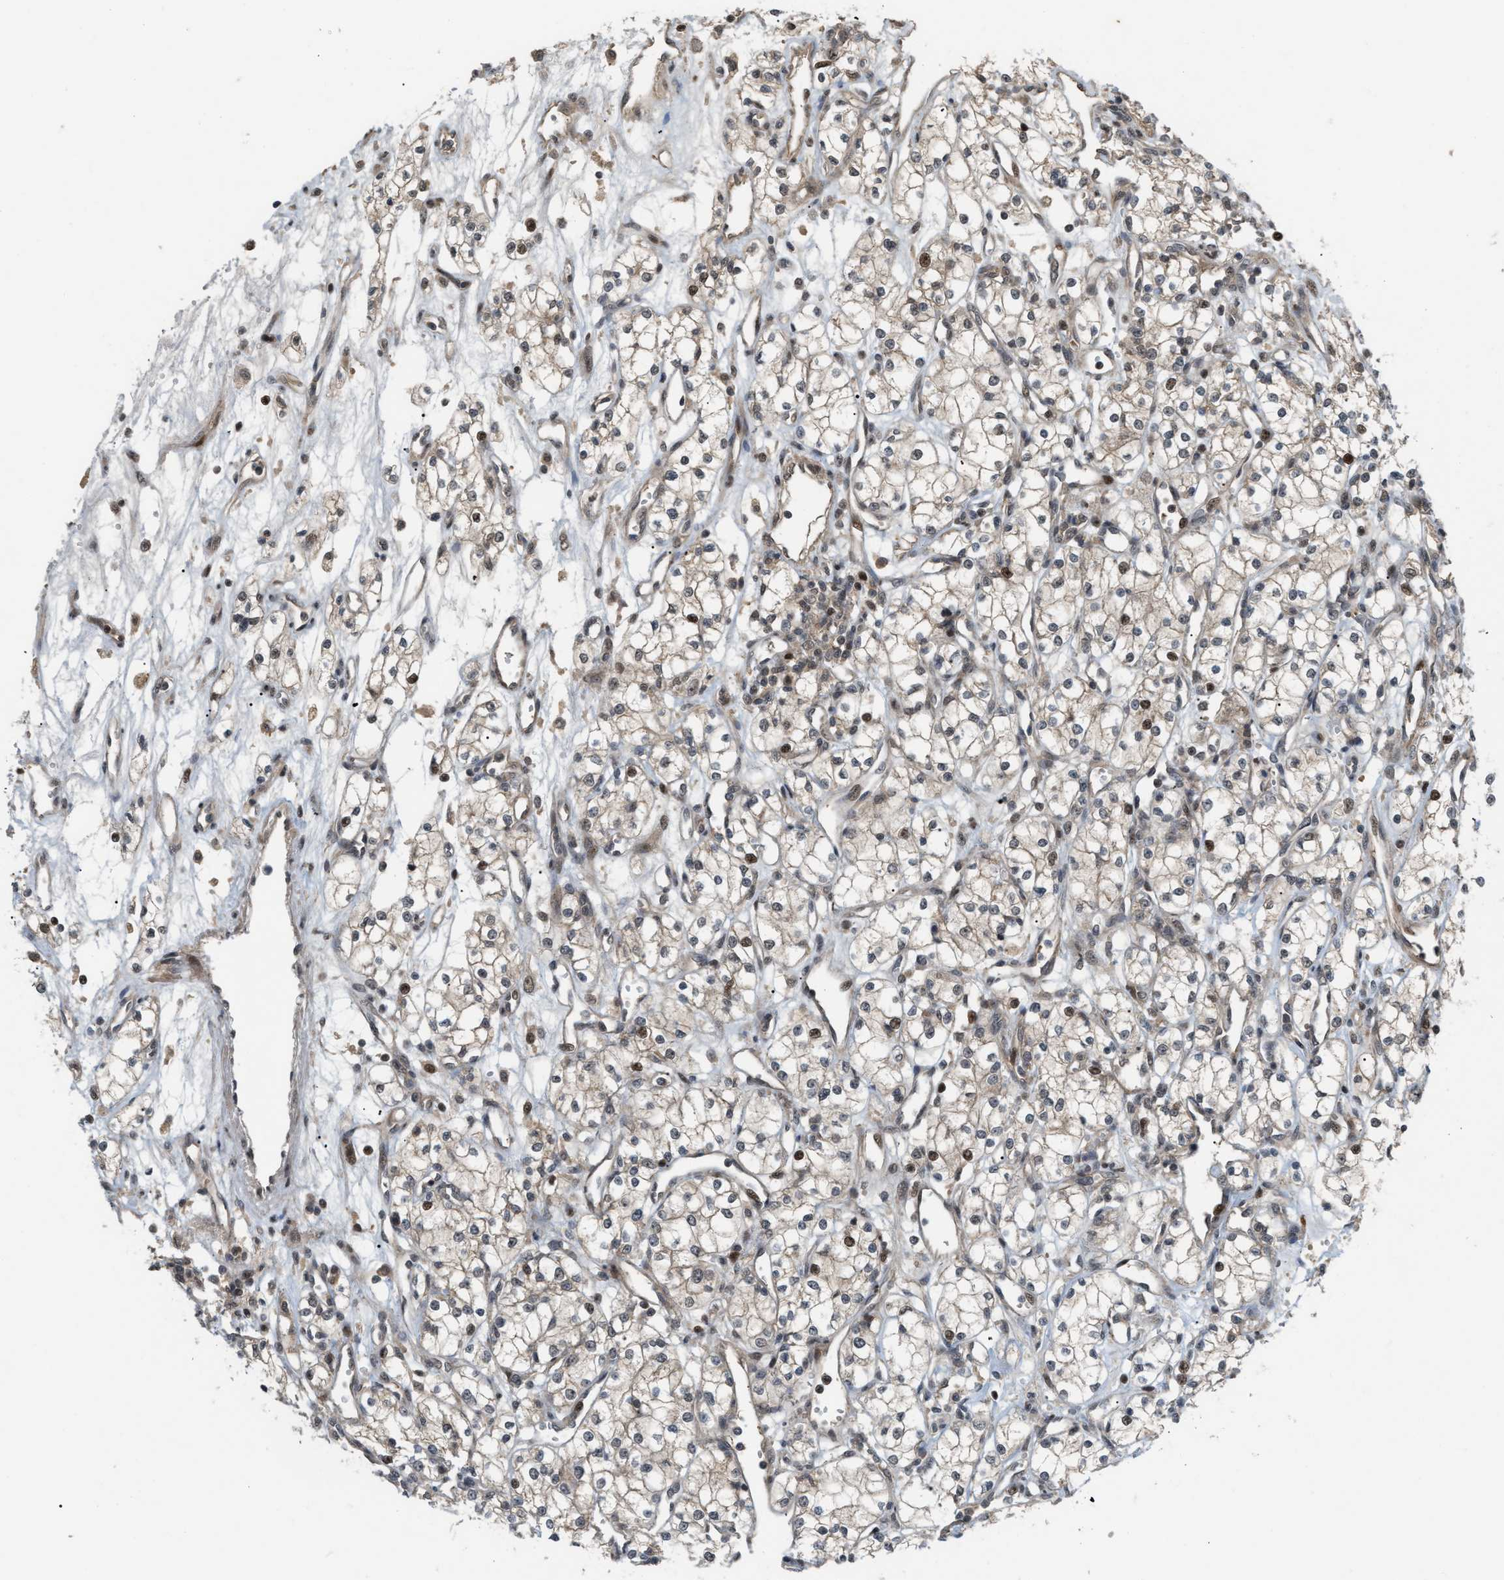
{"staining": {"intensity": "weak", "quantity": "25%-75%", "location": "cytoplasmic/membranous,nuclear"}, "tissue": "renal cancer", "cell_type": "Tumor cells", "image_type": "cancer", "snomed": [{"axis": "morphology", "description": "Adenocarcinoma, NOS"}, {"axis": "topography", "description": "Kidney"}], "caption": "Immunohistochemical staining of renal cancer reveals low levels of weak cytoplasmic/membranous and nuclear protein expression in about 25%-75% of tumor cells.", "gene": "RFFL", "patient": {"sex": "male", "age": 59}}